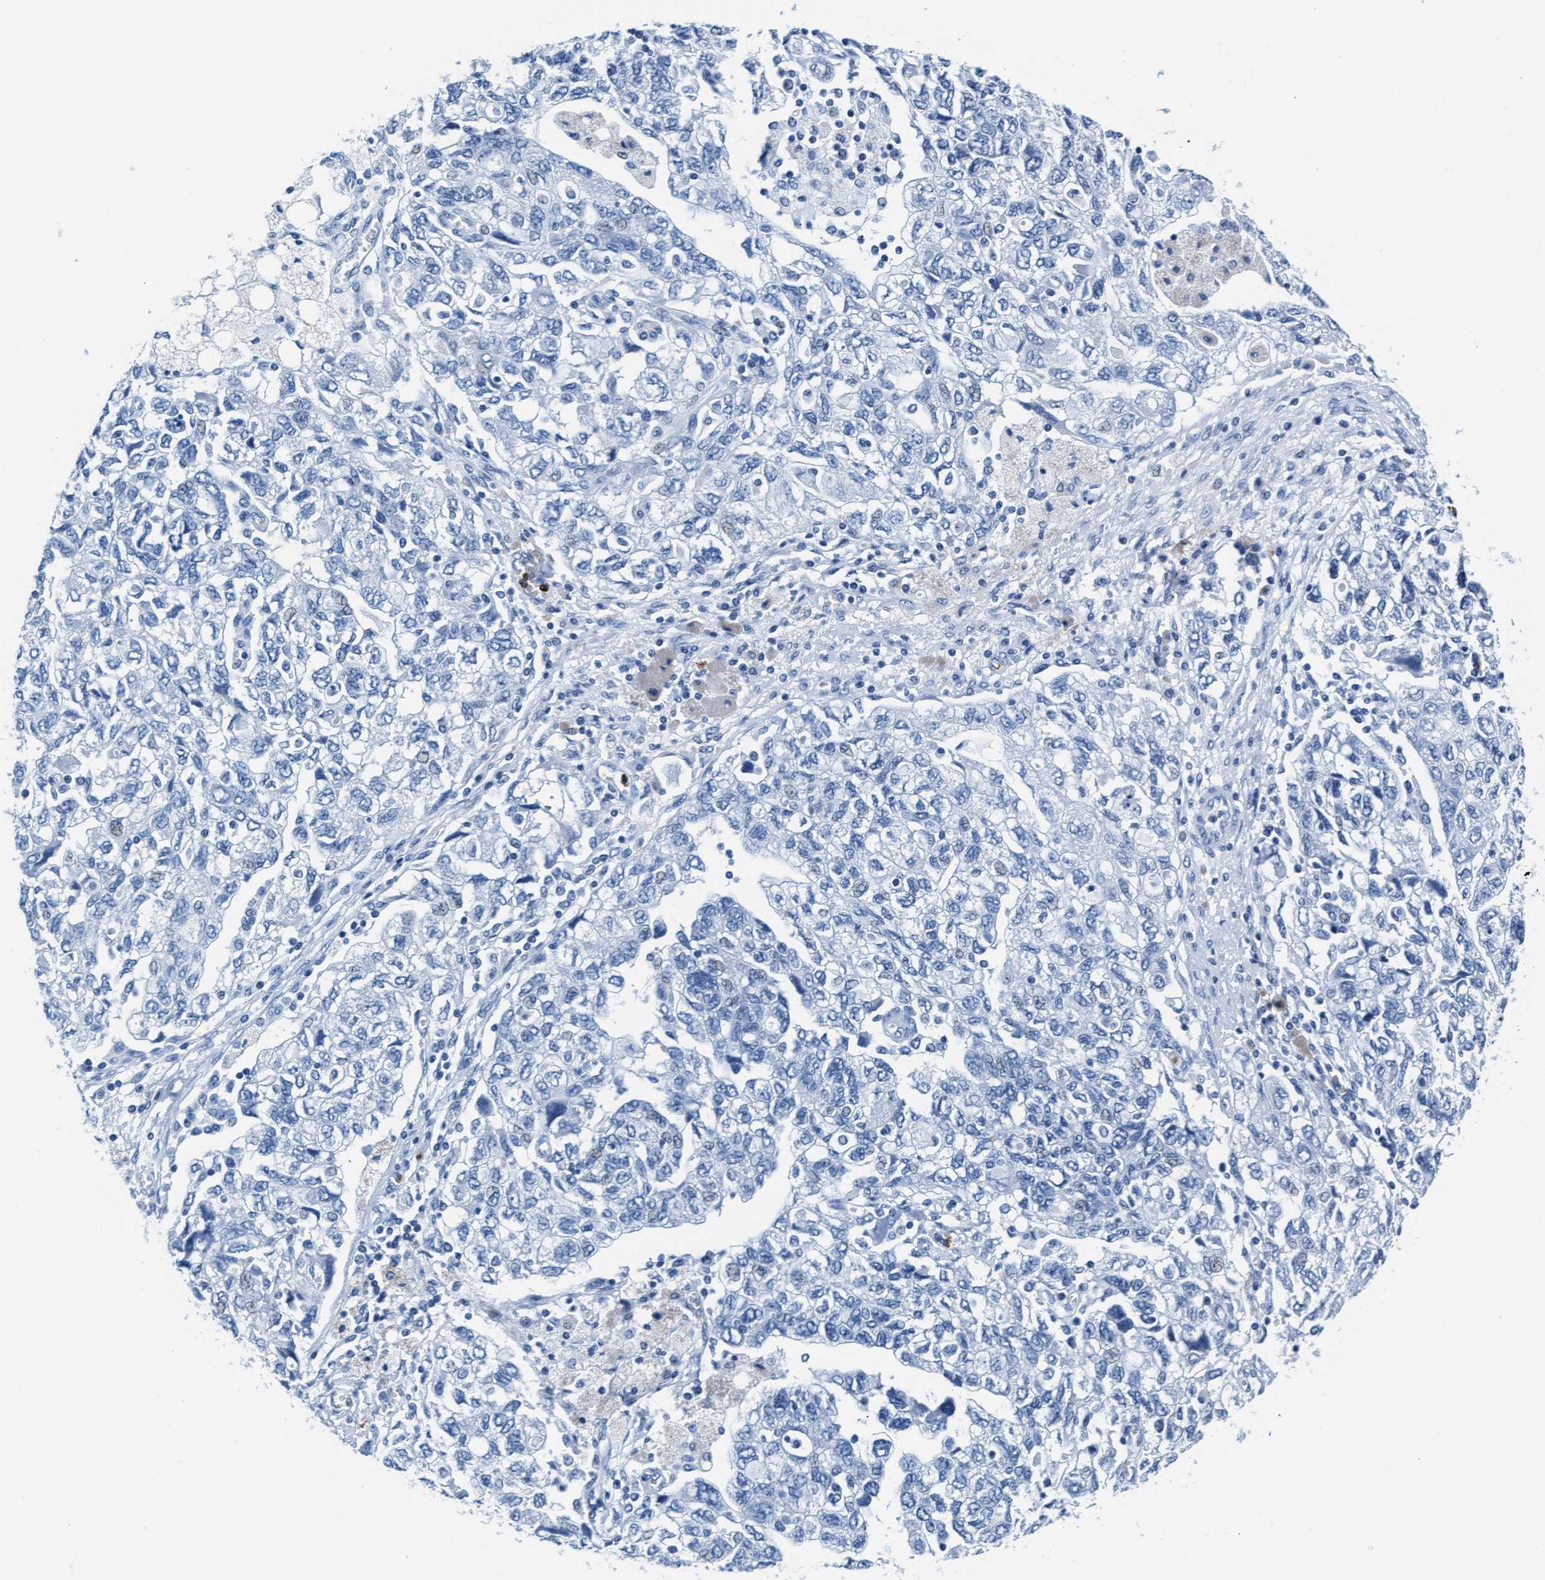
{"staining": {"intensity": "negative", "quantity": "none", "location": "none"}, "tissue": "ovarian cancer", "cell_type": "Tumor cells", "image_type": "cancer", "snomed": [{"axis": "morphology", "description": "Carcinoma, NOS"}, {"axis": "morphology", "description": "Cystadenocarcinoma, serous, NOS"}, {"axis": "topography", "description": "Ovary"}], "caption": "Immunohistochemistry (IHC) of human ovarian carcinoma displays no expression in tumor cells.", "gene": "MMP8", "patient": {"sex": "female", "age": 69}}